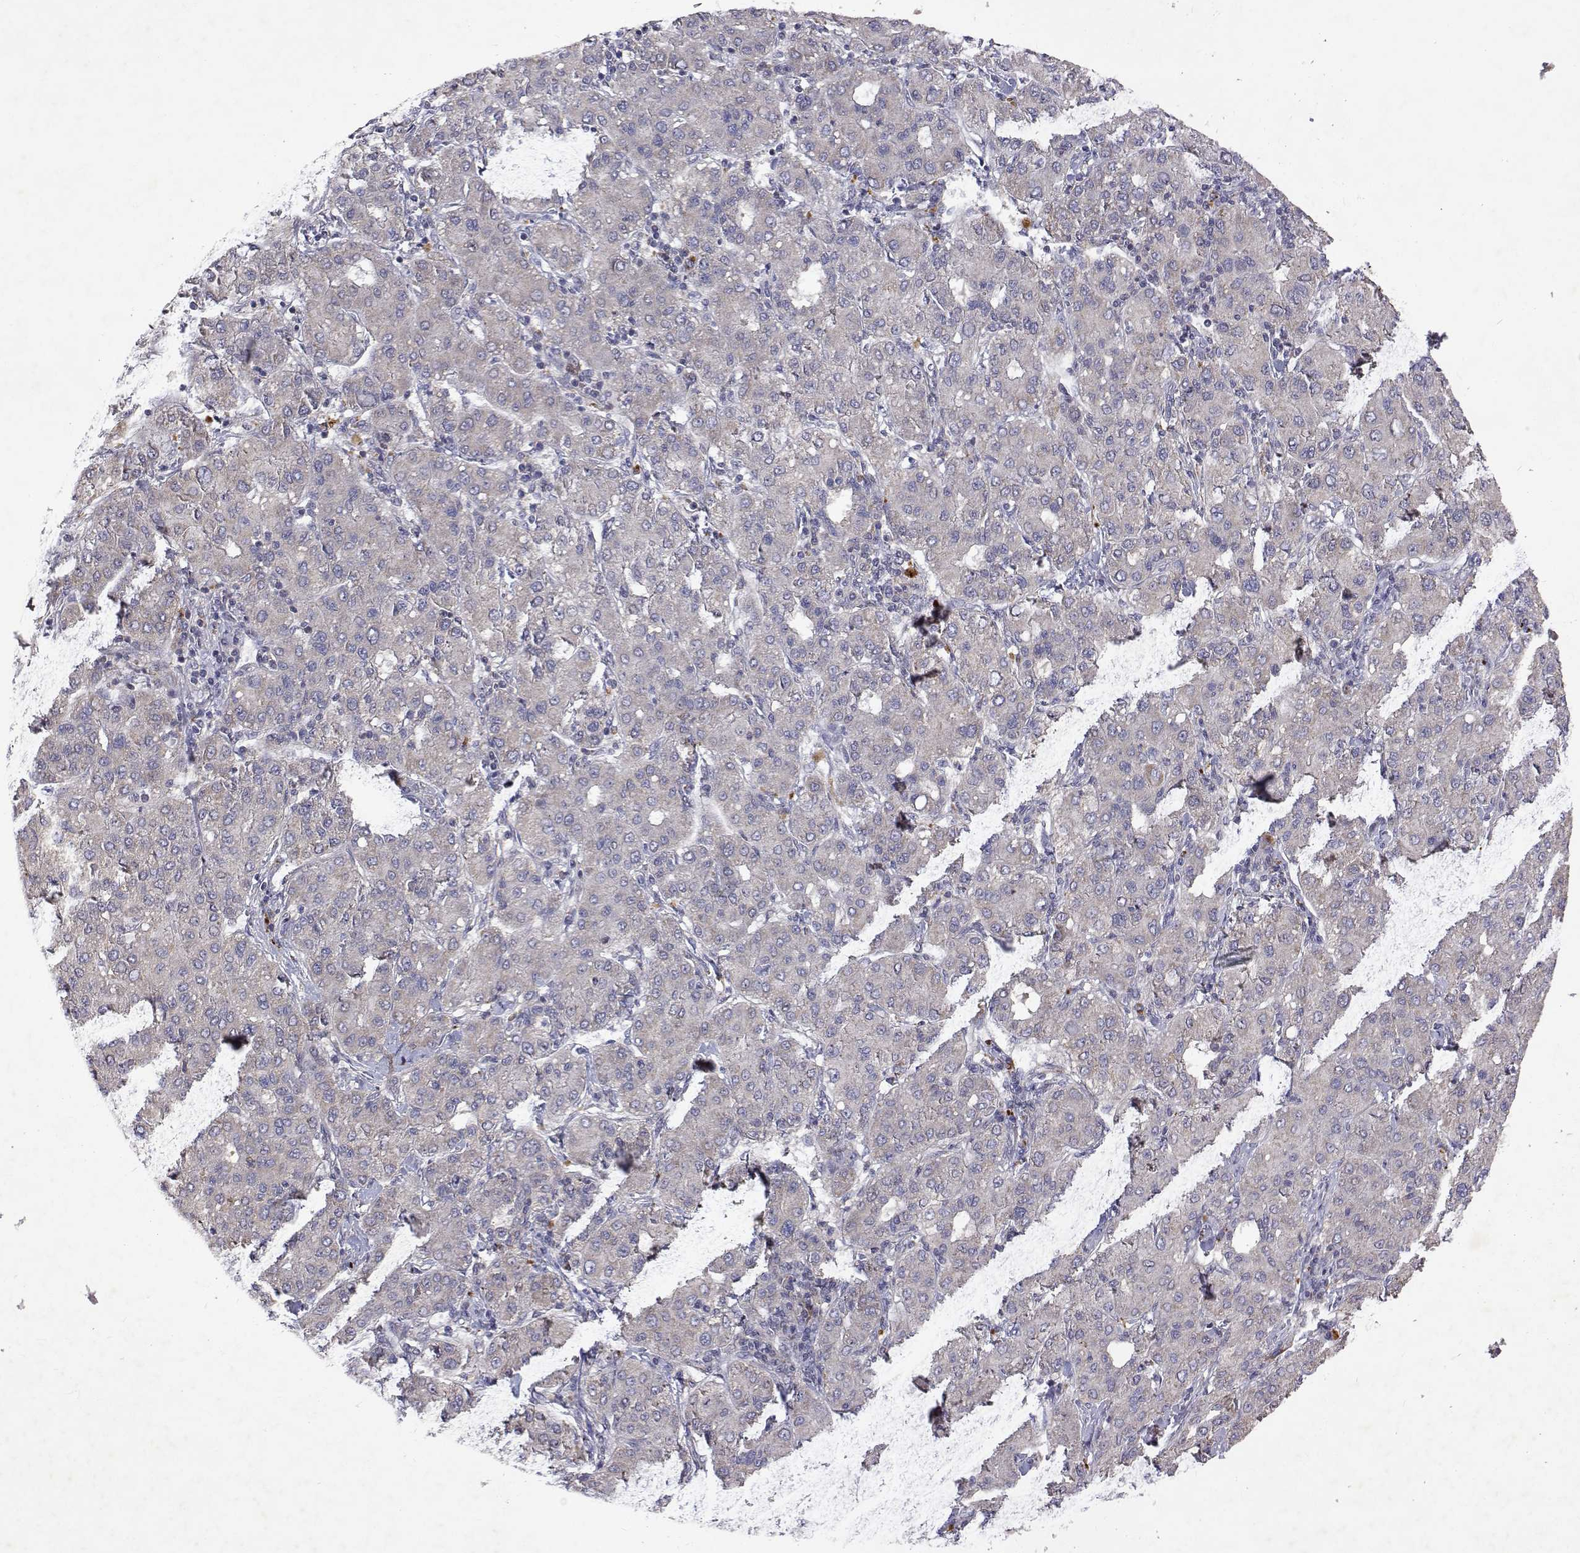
{"staining": {"intensity": "negative", "quantity": "none", "location": "none"}, "tissue": "liver cancer", "cell_type": "Tumor cells", "image_type": "cancer", "snomed": [{"axis": "morphology", "description": "Carcinoma, Hepatocellular, NOS"}, {"axis": "topography", "description": "Liver"}], "caption": "Tumor cells show no significant expression in liver cancer (hepatocellular carcinoma).", "gene": "ALKBH8", "patient": {"sex": "male", "age": 65}}